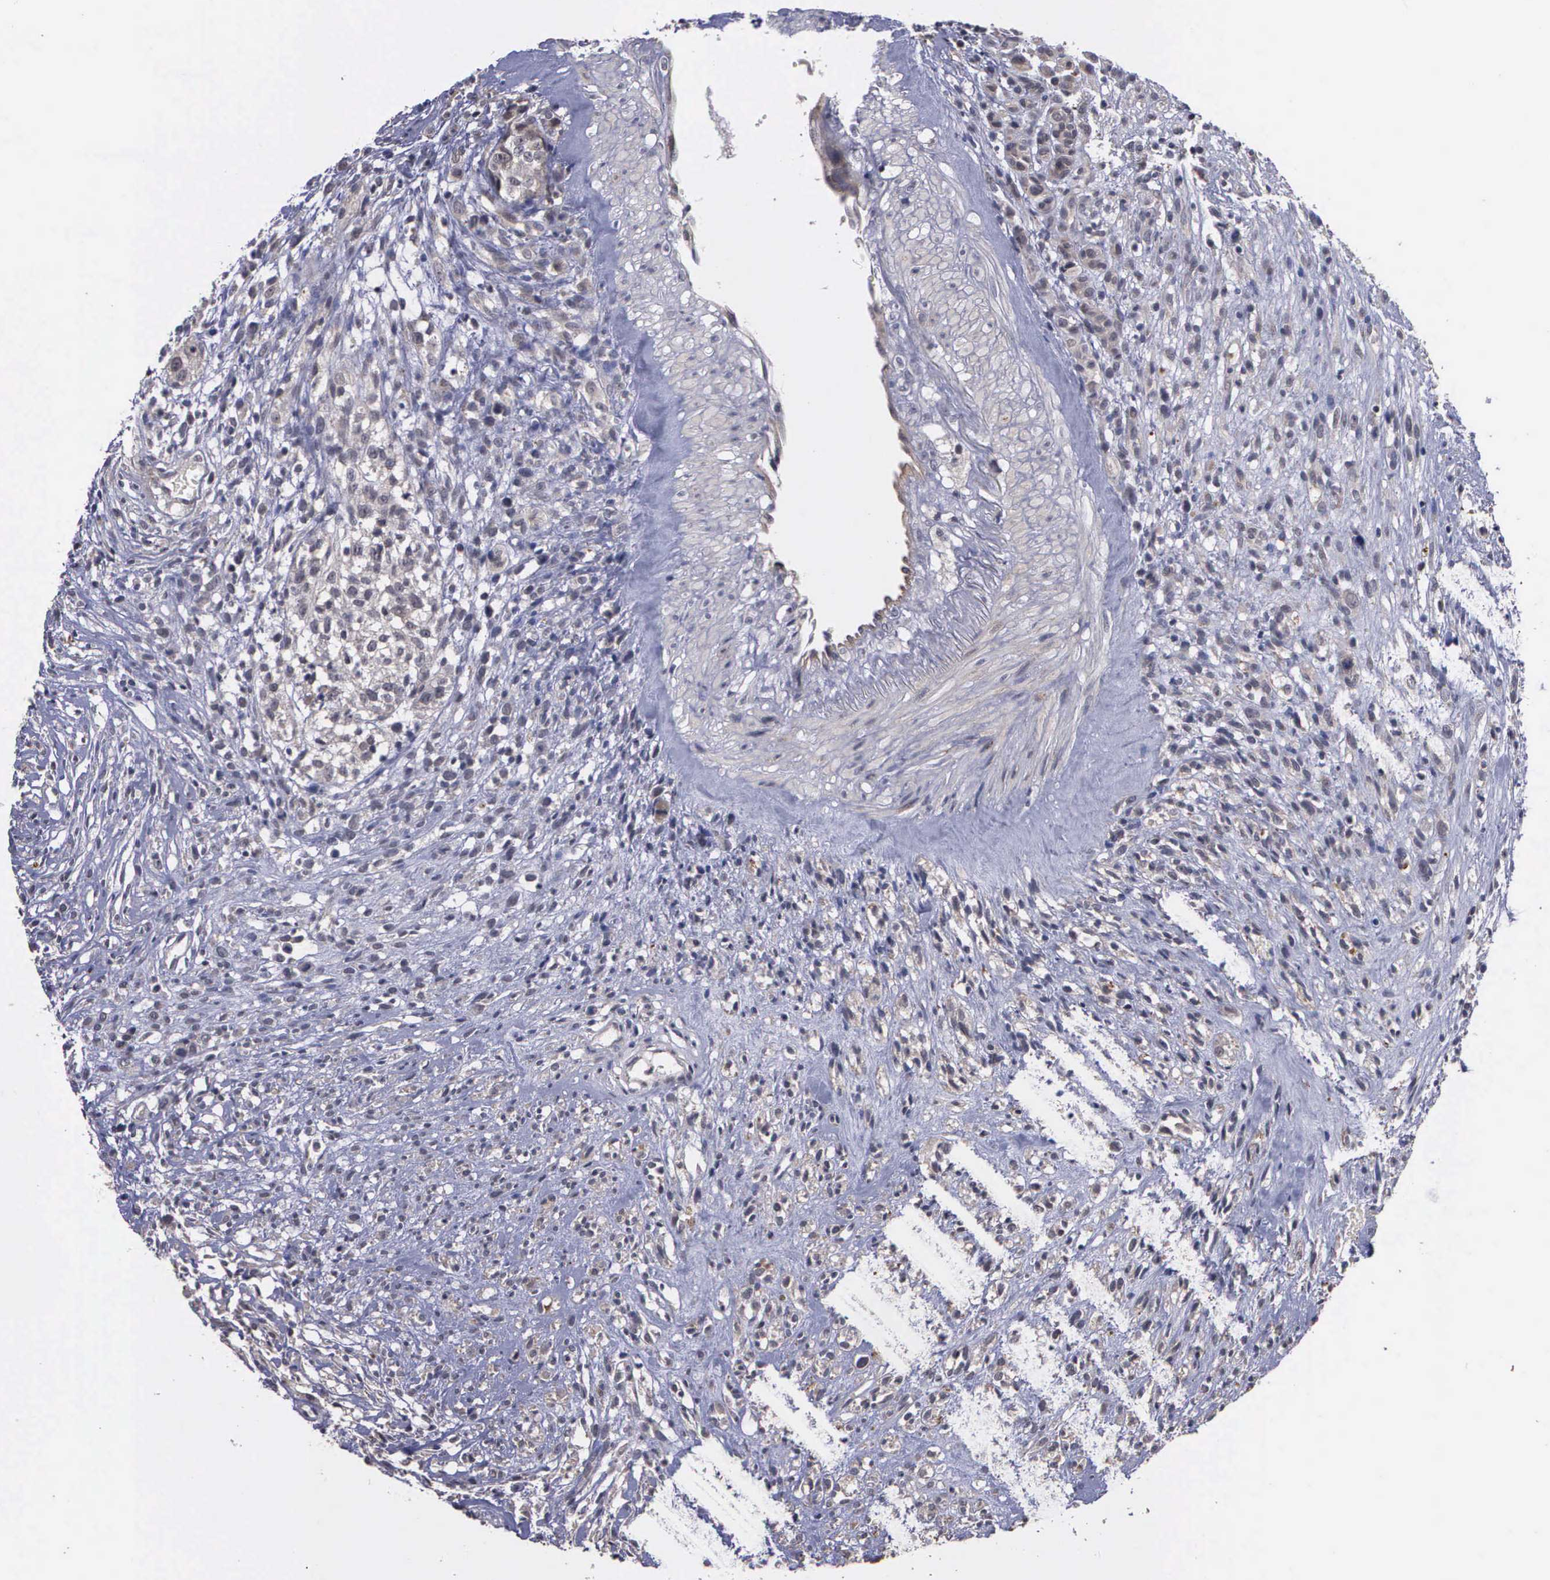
{"staining": {"intensity": "negative", "quantity": "none", "location": "none"}, "tissue": "glioma", "cell_type": "Tumor cells", "image_type": "cancer", "snomed": [{"axis": "morphology", "description": "Glioma, malignant, High grade"}, {"axis": "topography", "description": "Brain"}], "caption": "This is a micrograph of immunohistochemistry (IHC) staining of malignant high-grade glioma, which shows no expression in tumor cells.", "gene": "MAP3K9", "patient": {"sex": "male", "age": 66}}